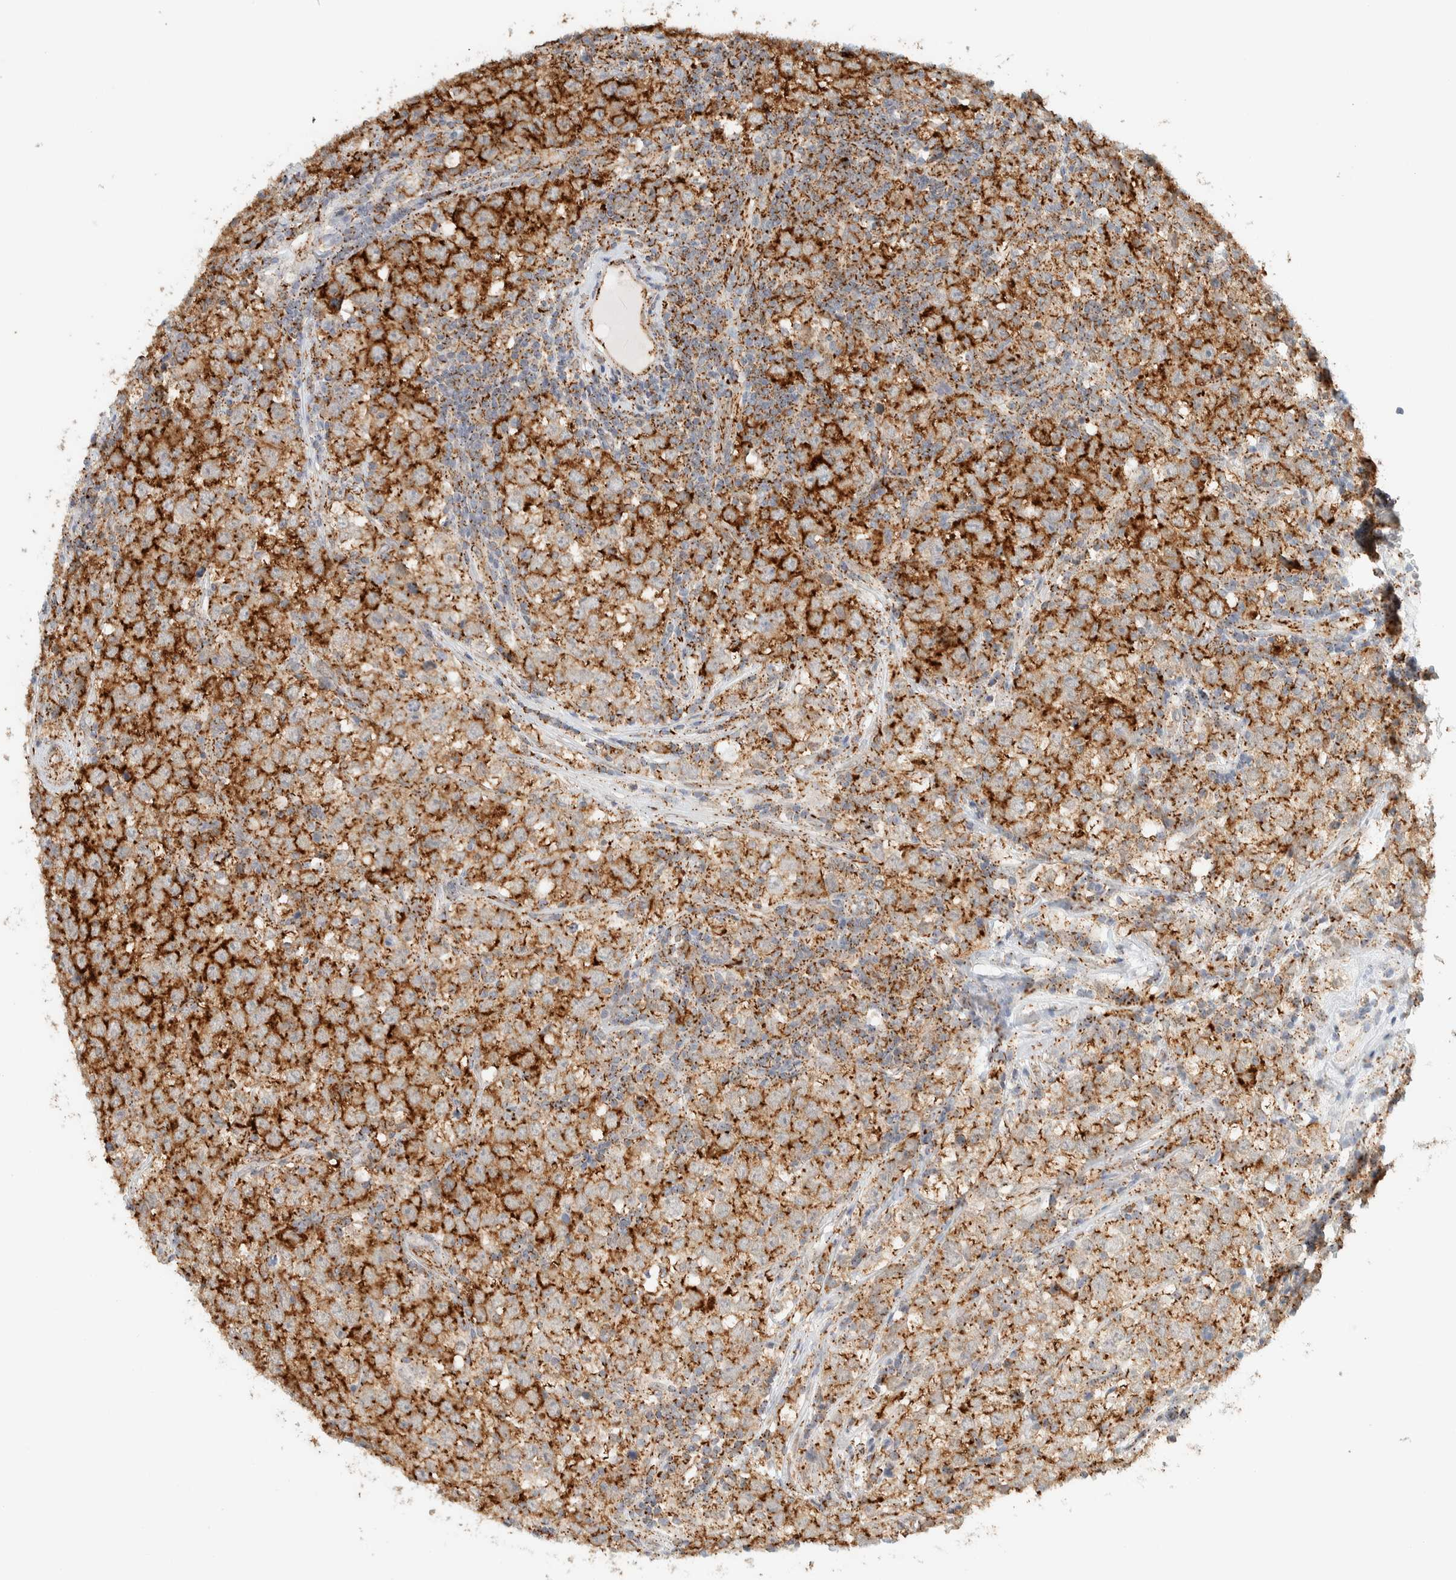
{"staining": {"intensity": "moderate", "quantity": ">75%", "location": "cytoplasmic/membranous"}, "tissue": "testis cancer", "cell_type": "Tumor cells", "image_type": "cancer", "snomed": [{"axis": "morphology", "description": "Seminoma, NOS"}, {"axis": "morphology", "description": "Carcinoma, Embryonal, NOS"}, {"axis": "topography", "description": "Testis"}], "caption": "A brown stain shows moderate cytoplasmic/membranous positivity of a protein in human testis seminoma tumor cells.", "gene": "CDH17", "patient": {"sex": "male", "age": 28}}